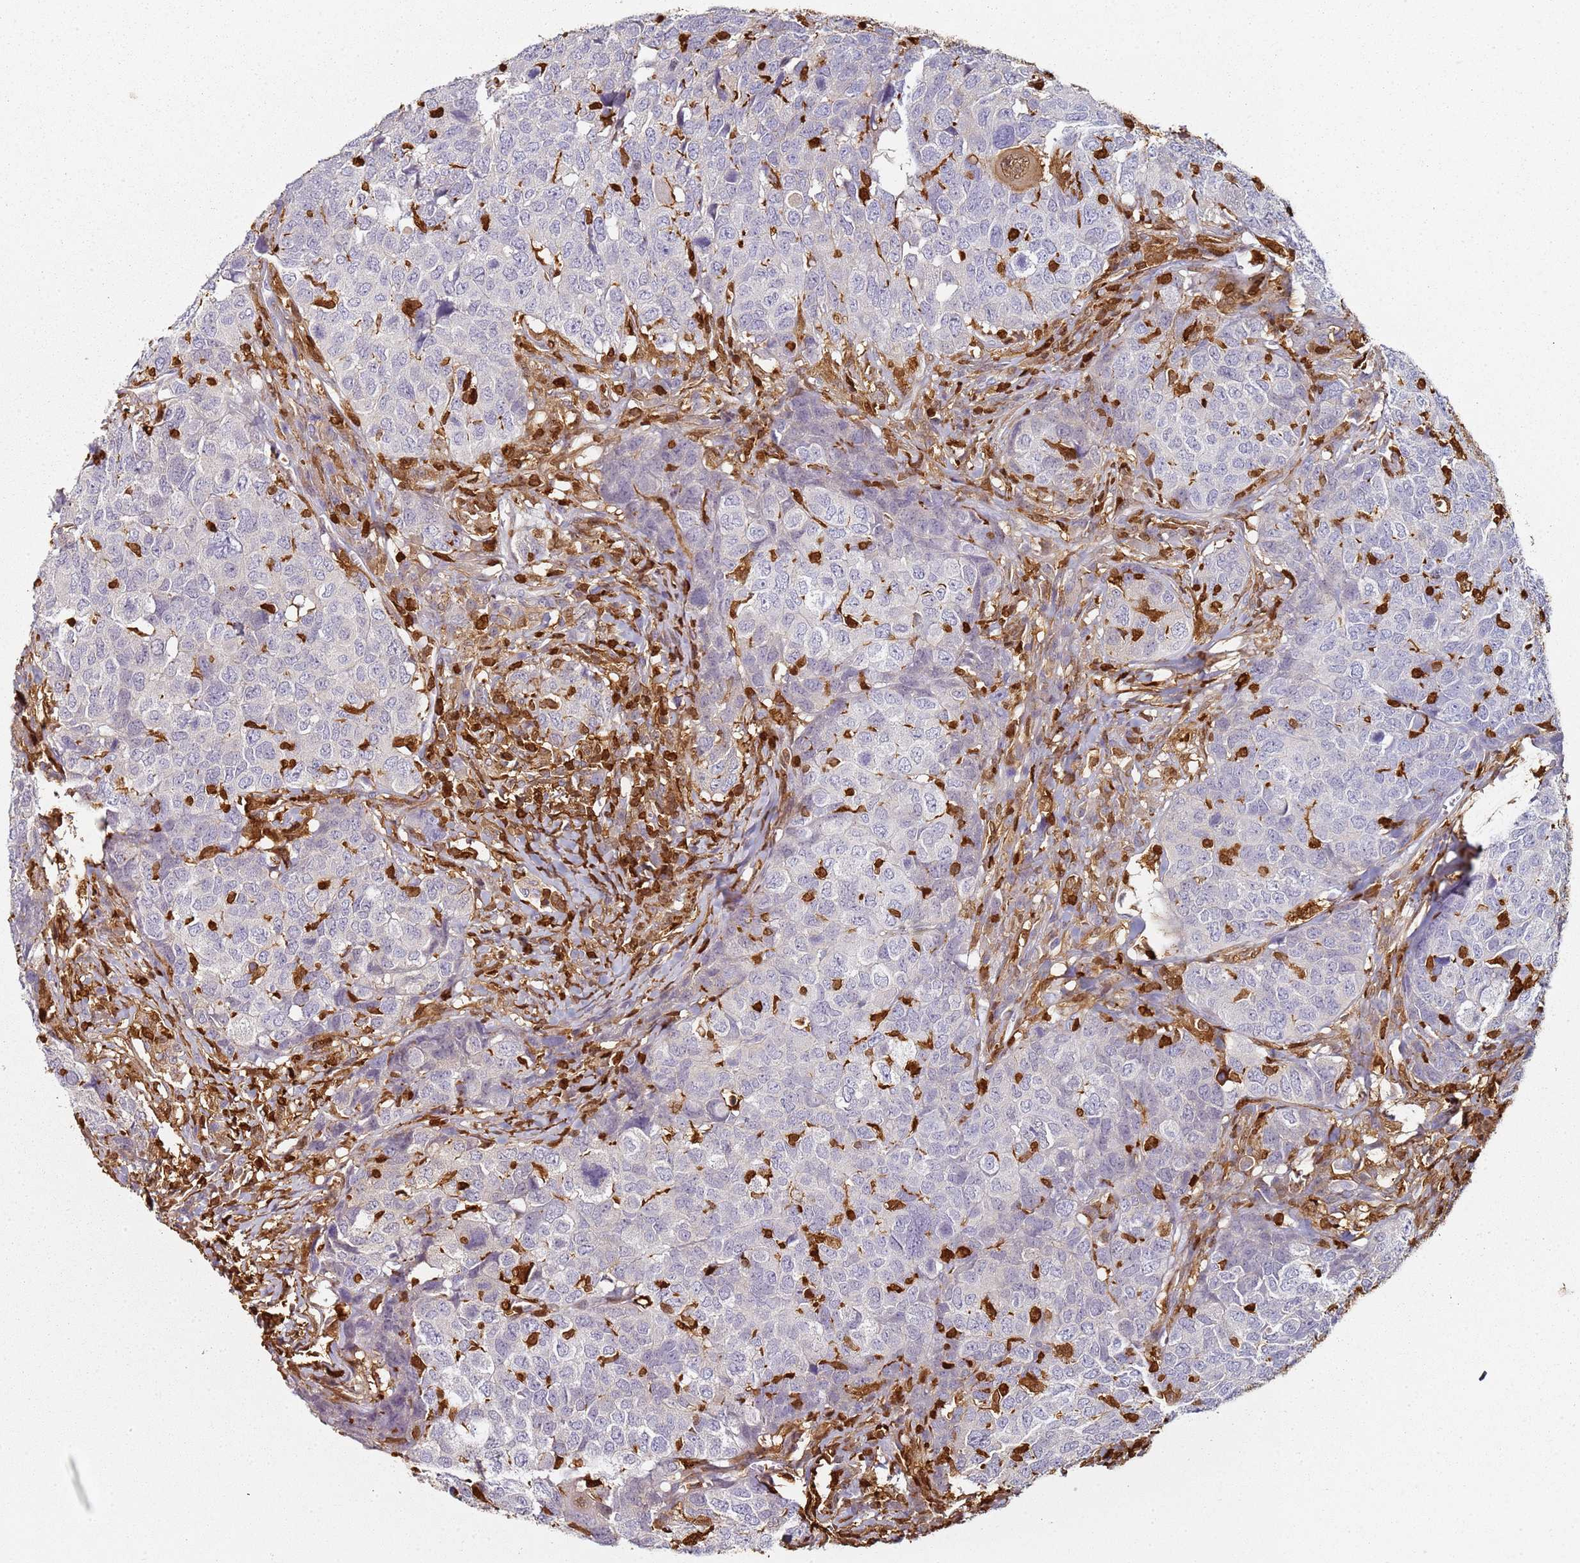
{"staining": {"intensity": "negative", "quantity": "none", "location": "none"}, "tissue": "head and neck cancer", "cell_type": "Tumor cells", "image_type": "cancer", "snomed": [{"axis": "morphology", "description": "Squamous cell carcinoma, NOS"}, {"axis": "topography", "description": "Head-Neck"}], "caption": "Immunohistochemistry of human head and neck cancer displays no staining in tumor cells.", "gene": "S100A4", "patient": {"sex": "male", "age": 66}}